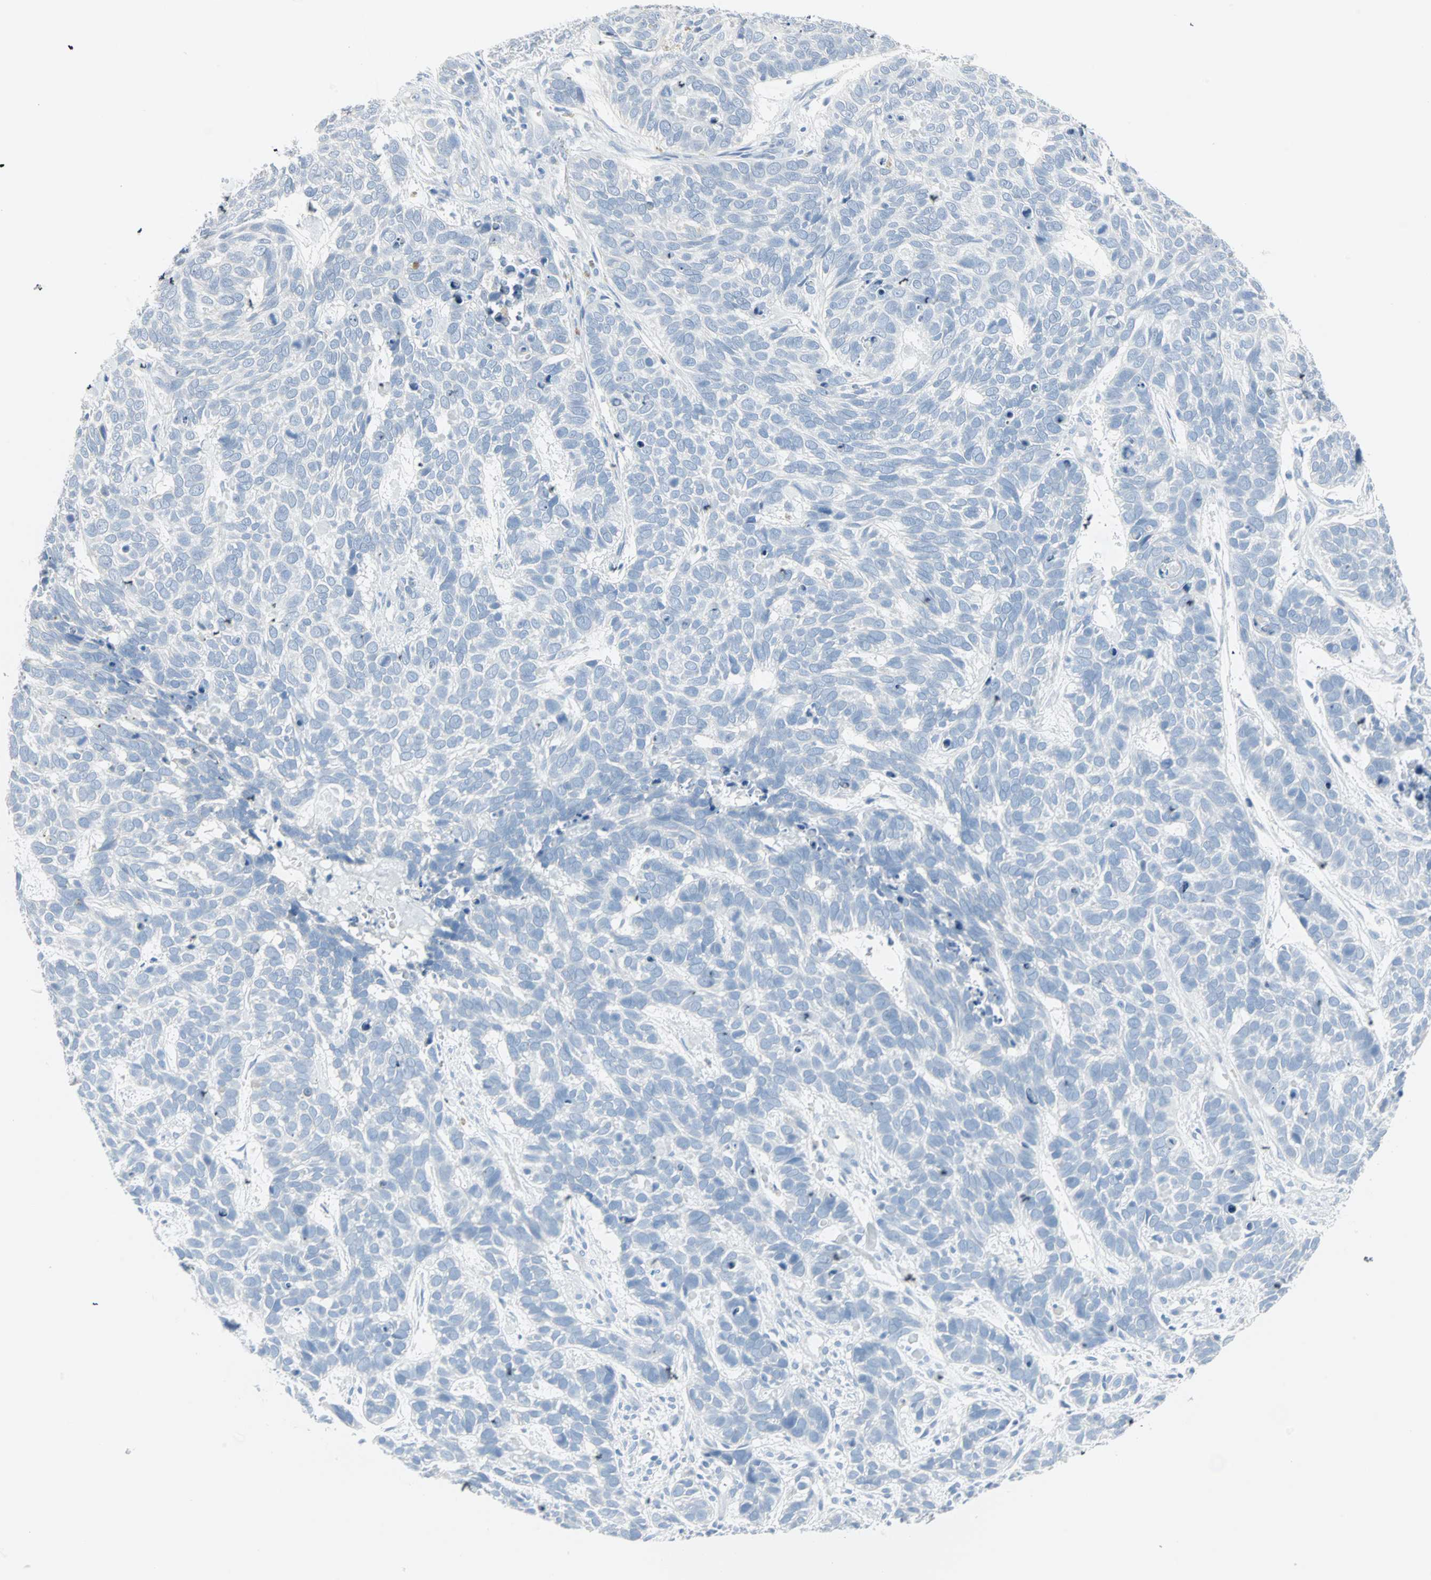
{"staining": {"intensity": "negative", "quantity": "none", "location": "none"}, "tissue": "skin cancer", "cell_type": "Tumor cells", "image_type": "cancer", "snomed": [{"axis": "morphology", "description": "Basal cell carcinoma"}, {"axis": "topography", "description": "Skin"}], "caption": "An image of human skin cancer (basal cell carcinoma) is negative for staining in tumor cells. (Immunohistochemistry (ihc), brightfield microscopy, high magnification).", "gene": "STX1A", "patient": {"sex": "male", "age": 87}}